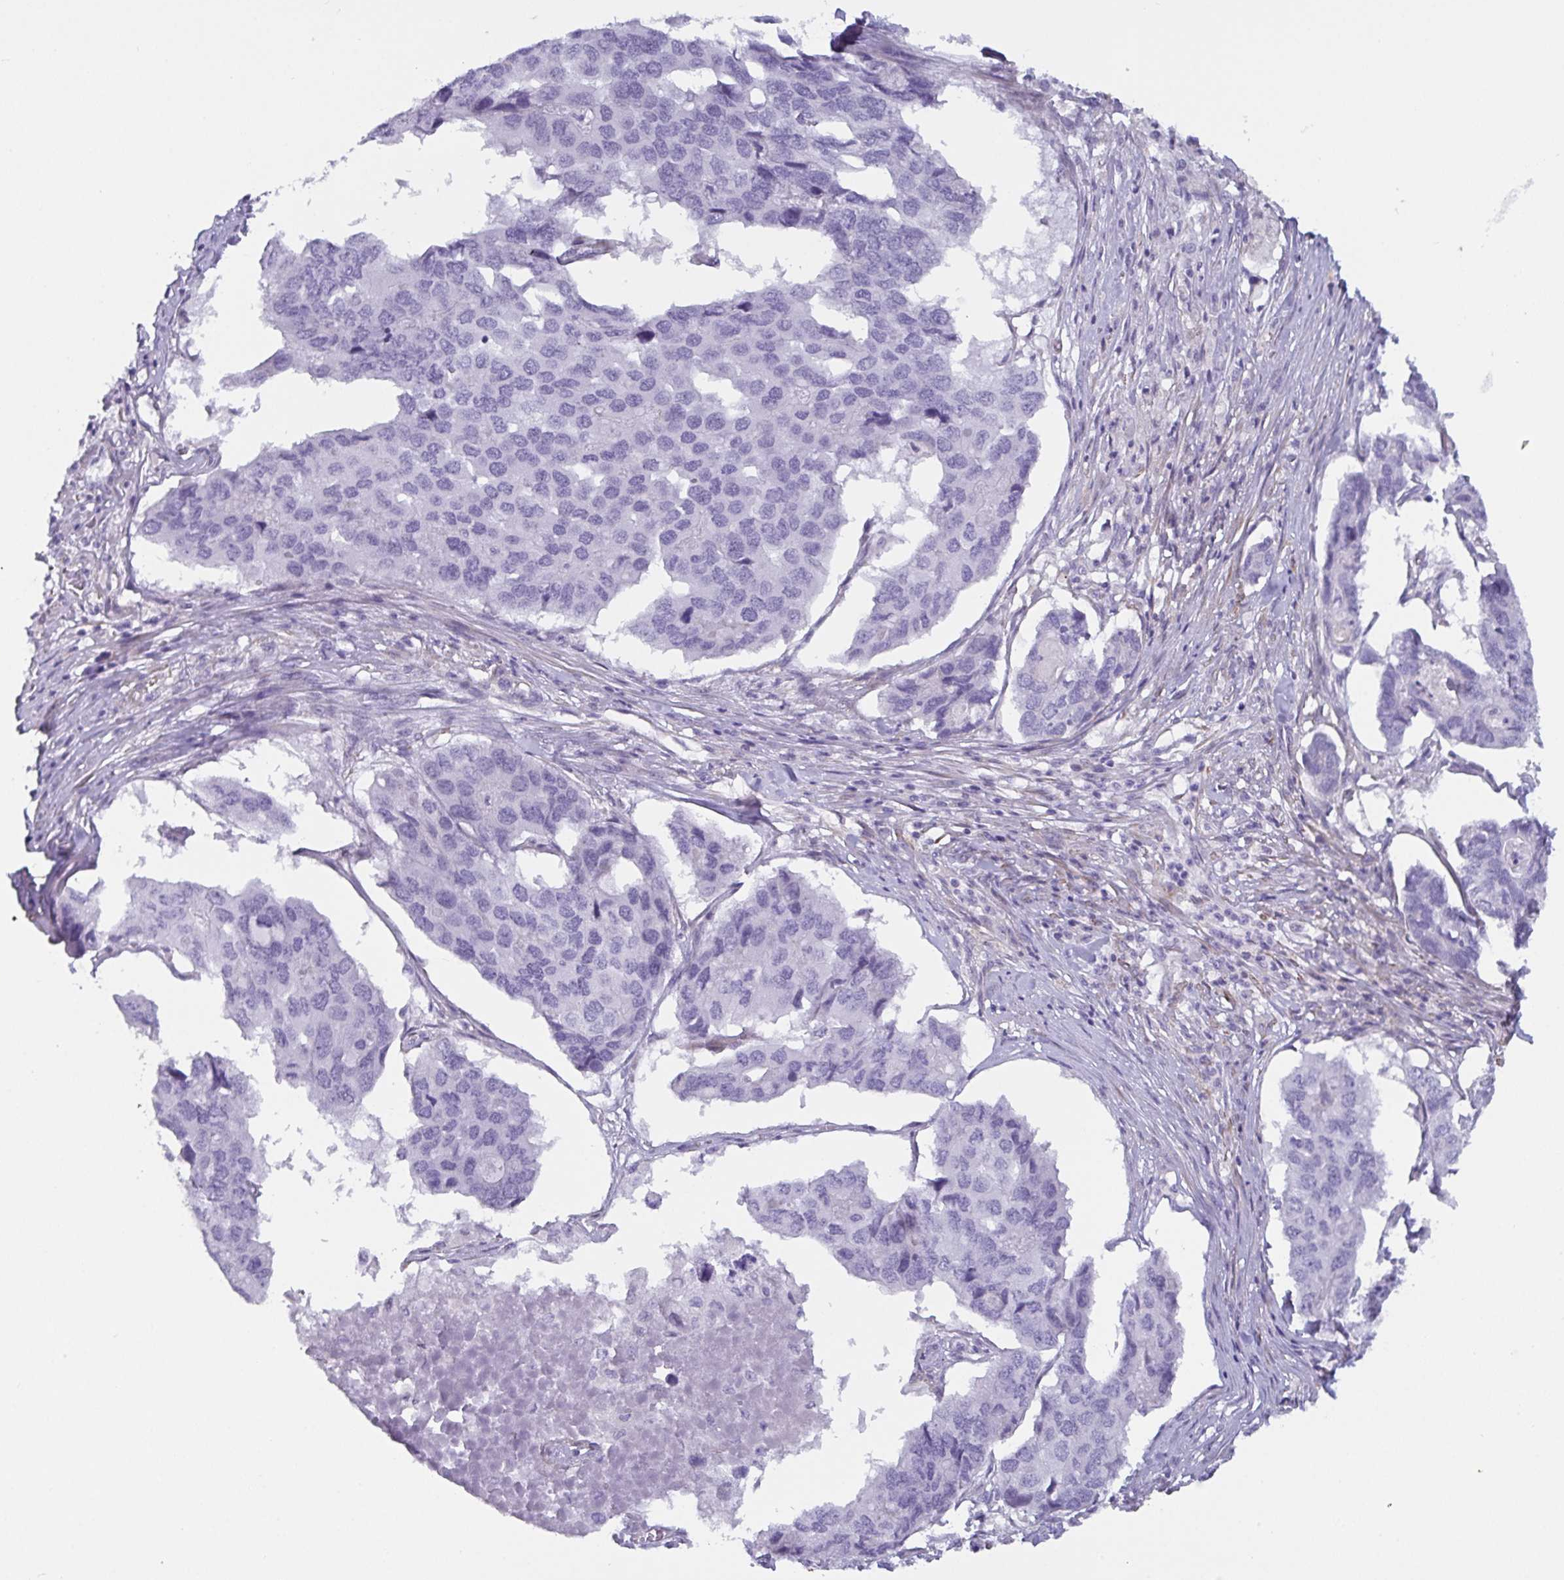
{"staining": {"intensity": "negative", "quantity": "none", "location": "none"}, "tissue": "pancreatic cancer", "cell_type": "Tumor cells", "image_type": "cancer", "snomed": [{"axis": "morphology", "description": "Adenocarcinoma, NOS"}, {"axis": "topography", "description": "Pancreas"}], "caption": "Histopathology image shows no significant protein expression in tumor cells of adenocarcinoma (pancreatic).", "gene": "OR5P3", "patient": {"sex": "male", "age": 50}}